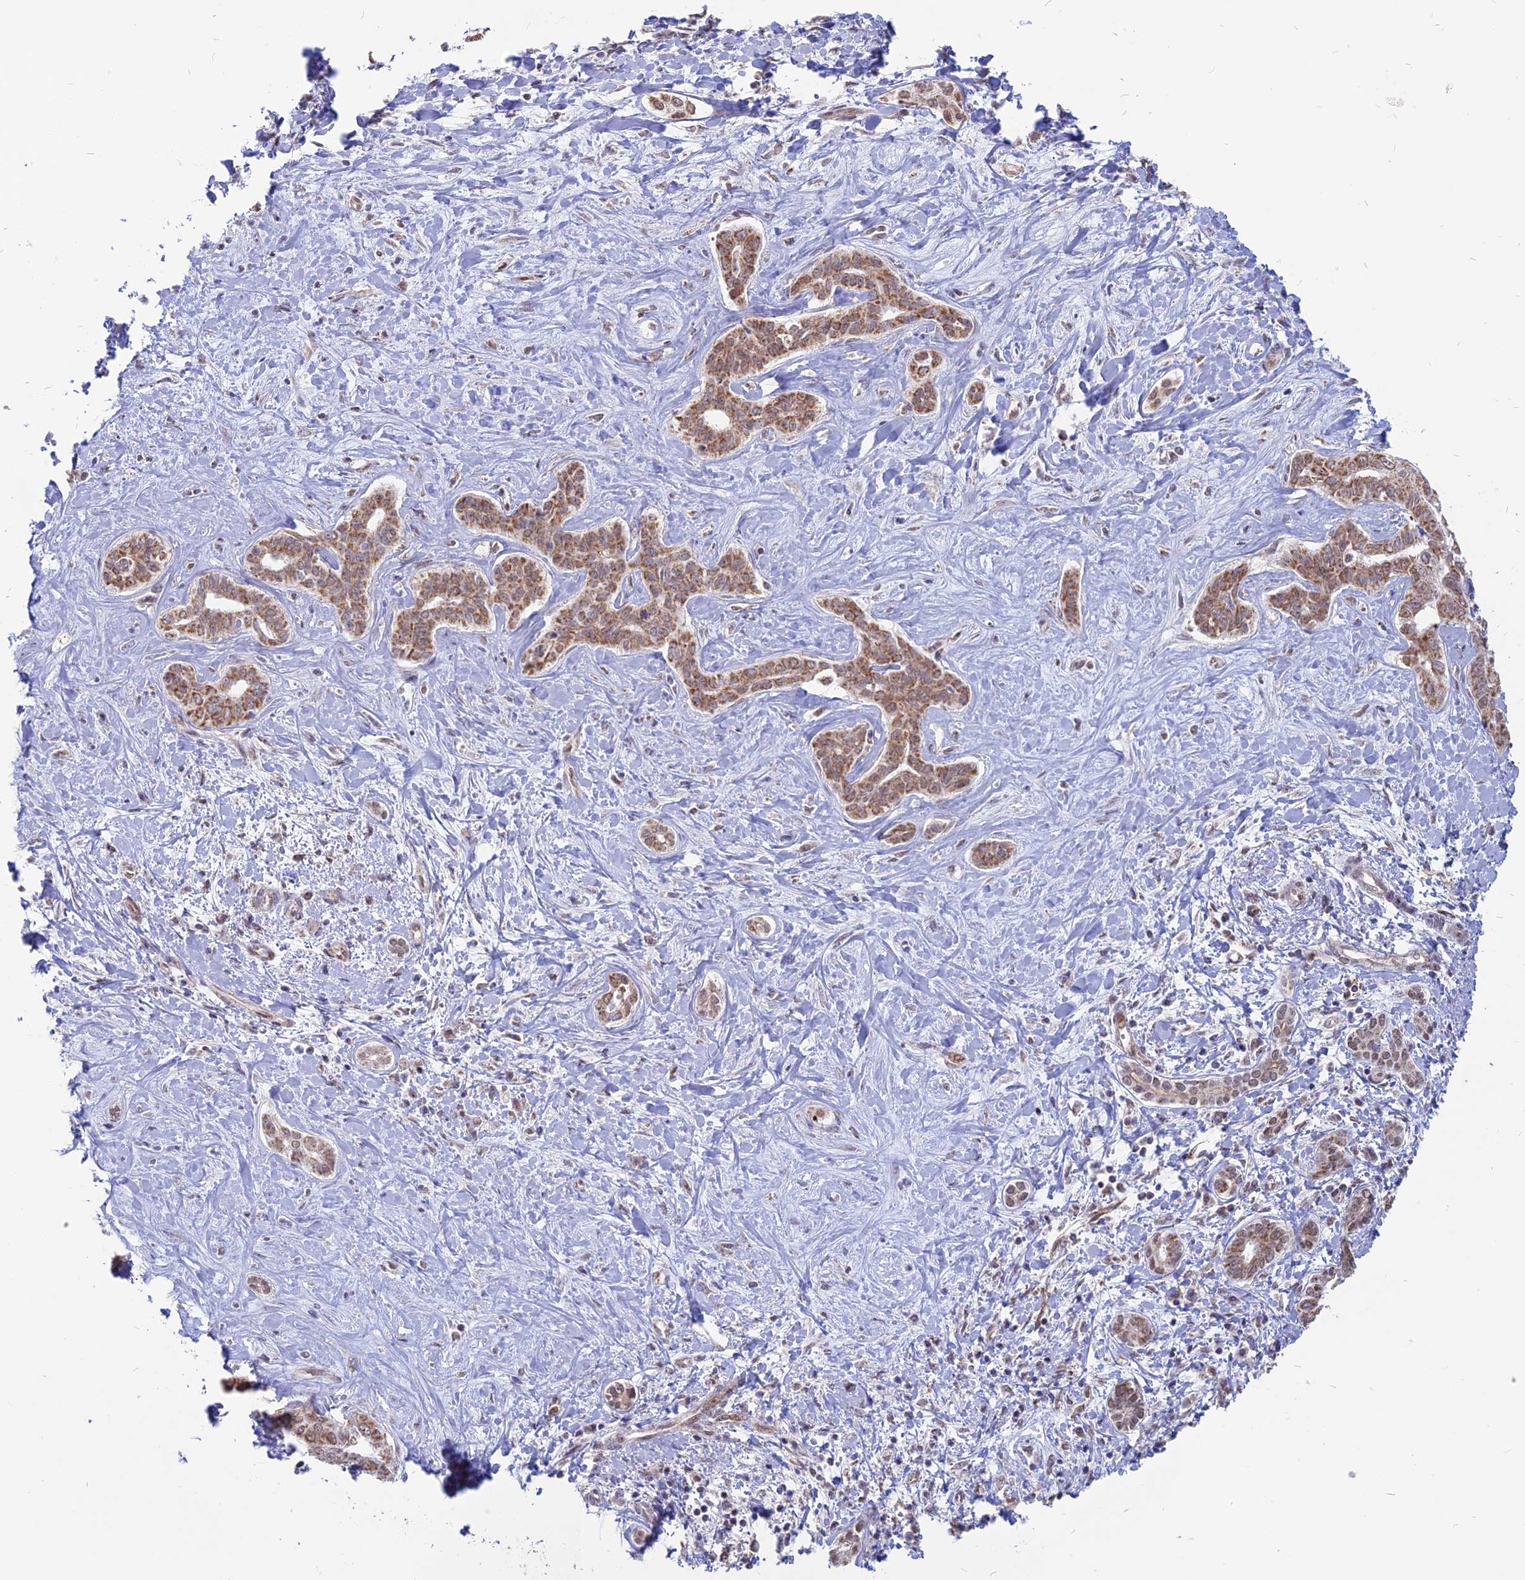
{"staining": {"intensity": "moderate", "quantity": ">75%", "location": "cytoplasmic/membranous"}, "tissue": "liver cancer", "cell_type": "Tumor cells", "image_type": "cancer", "snomed": [{"axis": "morphology", "description": "Cholangiocarcinoma"}, {"axis": "topography", "description": "Liver"}], "caption": "Liver cancer stained with a protein marker demonstrates moderate staining in tumor cells.", "gene": "ARHGAP40", "patient": {"sex": "female", "age": 77}}